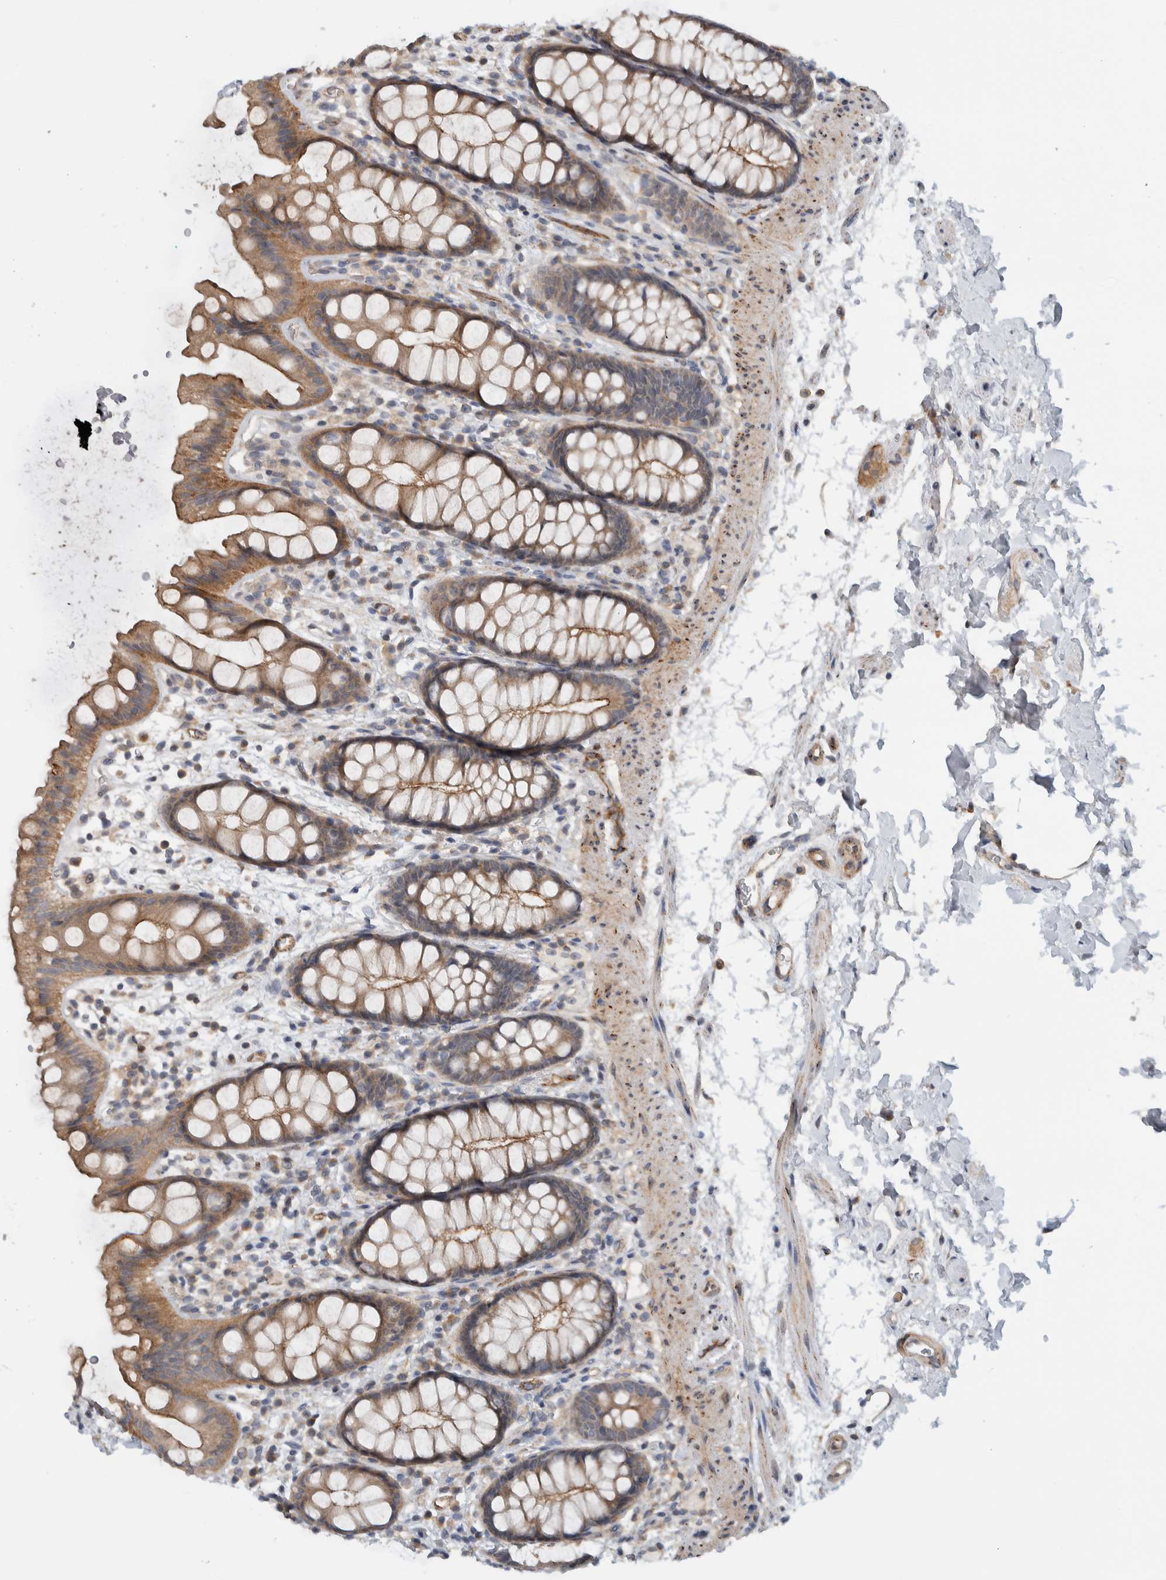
{"staining": {"intensity": "moderate", "quantity": ">75%", "location": "cytoplasmic/membranous"}, "tissue": "rectum", "cell_type": "Glandular cells", "image_type": "normal", "snomed": [{"axis": "morphology", "description": "Normal tissue, NOS"}, {"axis": "topography", "description": "Rectum"}], "caption": "This is a photomicrograph of IHC staining of unremarkable rectum, which shows moderate positivity in the cytoplasmic/membranous of glandular cells.", "gene": "MPRIP", "patient": {"sex": "female", "age": 65}}